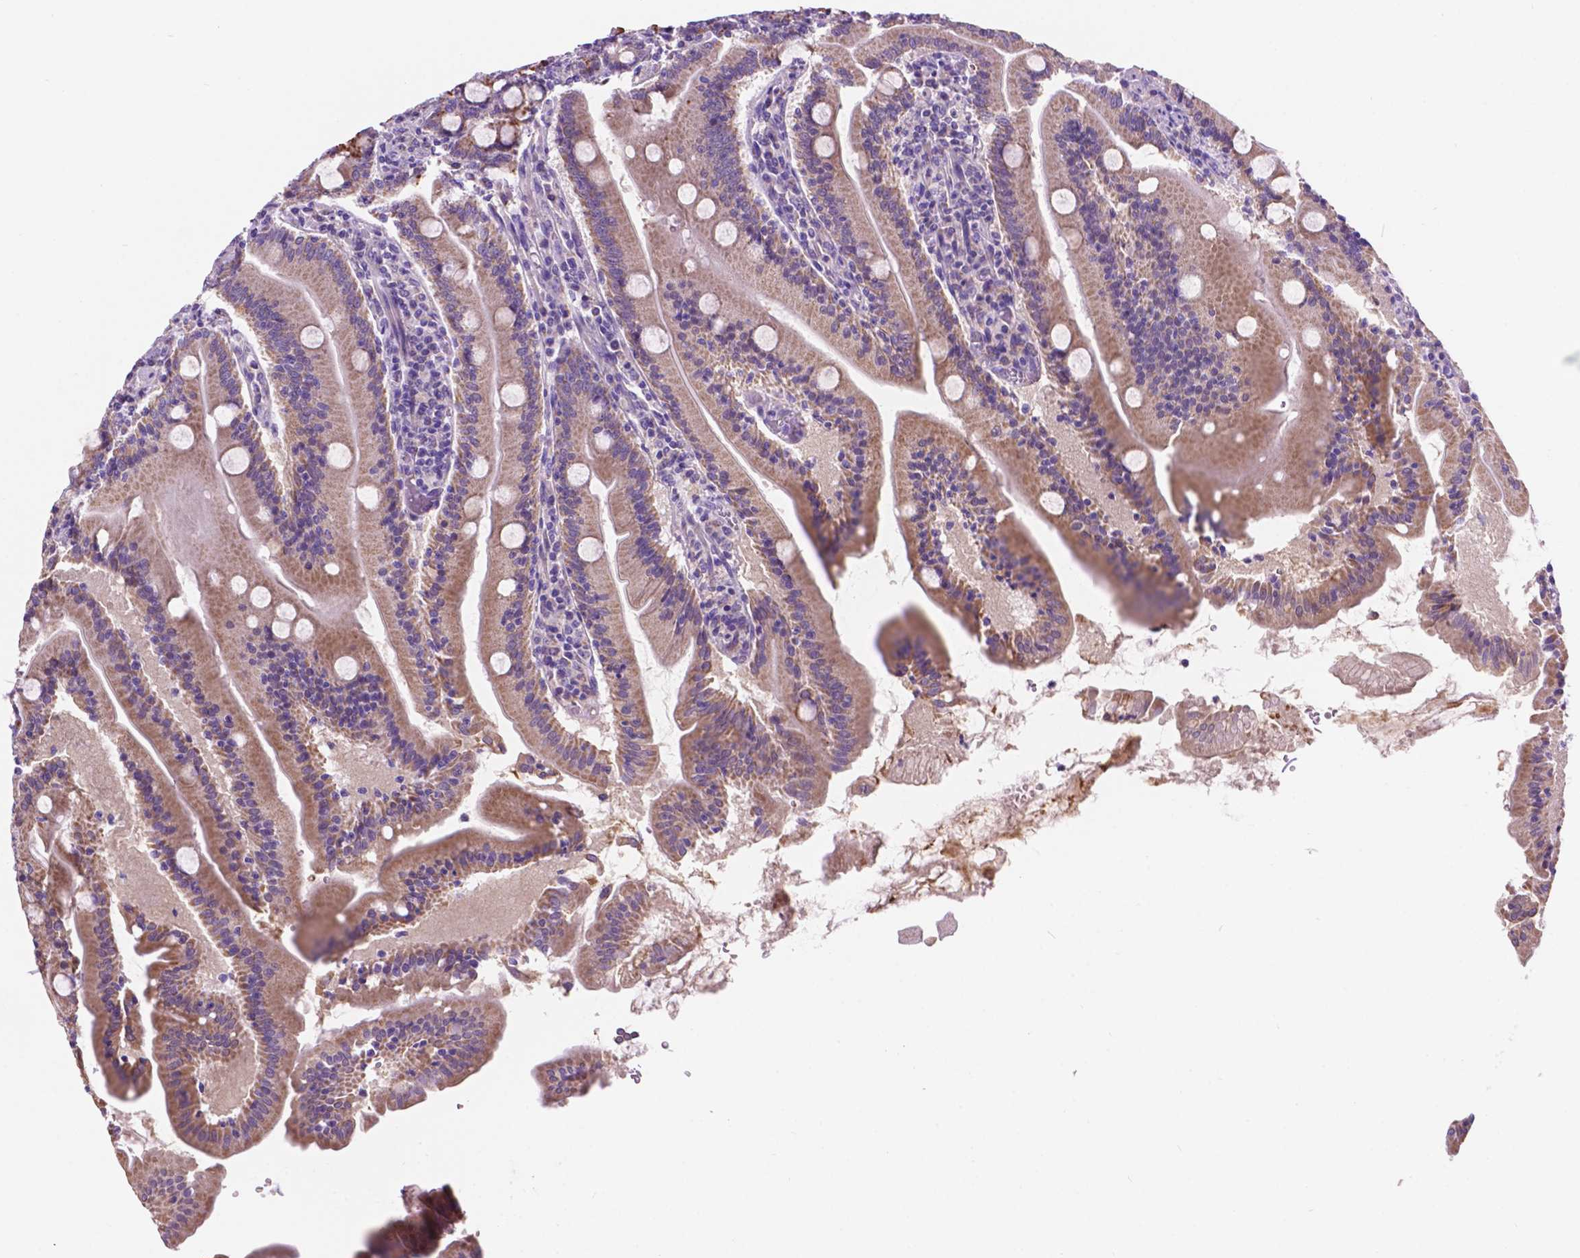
{"staining": {"intensity": "moderate", "quantity": "25%-75%", "location": "cytoplasmic/membranous"}, "tissue": "small intestine", "cell_type": "Glandular cells", "image_type": "normal", "snomed": [{"axis": "morphology", "description": "Normal tissue, NOS"}, {"axis": "topography", "description": "Small intestine"}], "caption": "IHC photomicrograph of normal human small intestine stained for a protein (brown), which displays medium levels of moderate cytoplasmic/membranous staining in about 25%-75% of glandular cells.", "gene": "TRPV5", "patient": {"sex": "male", "age": 37}}